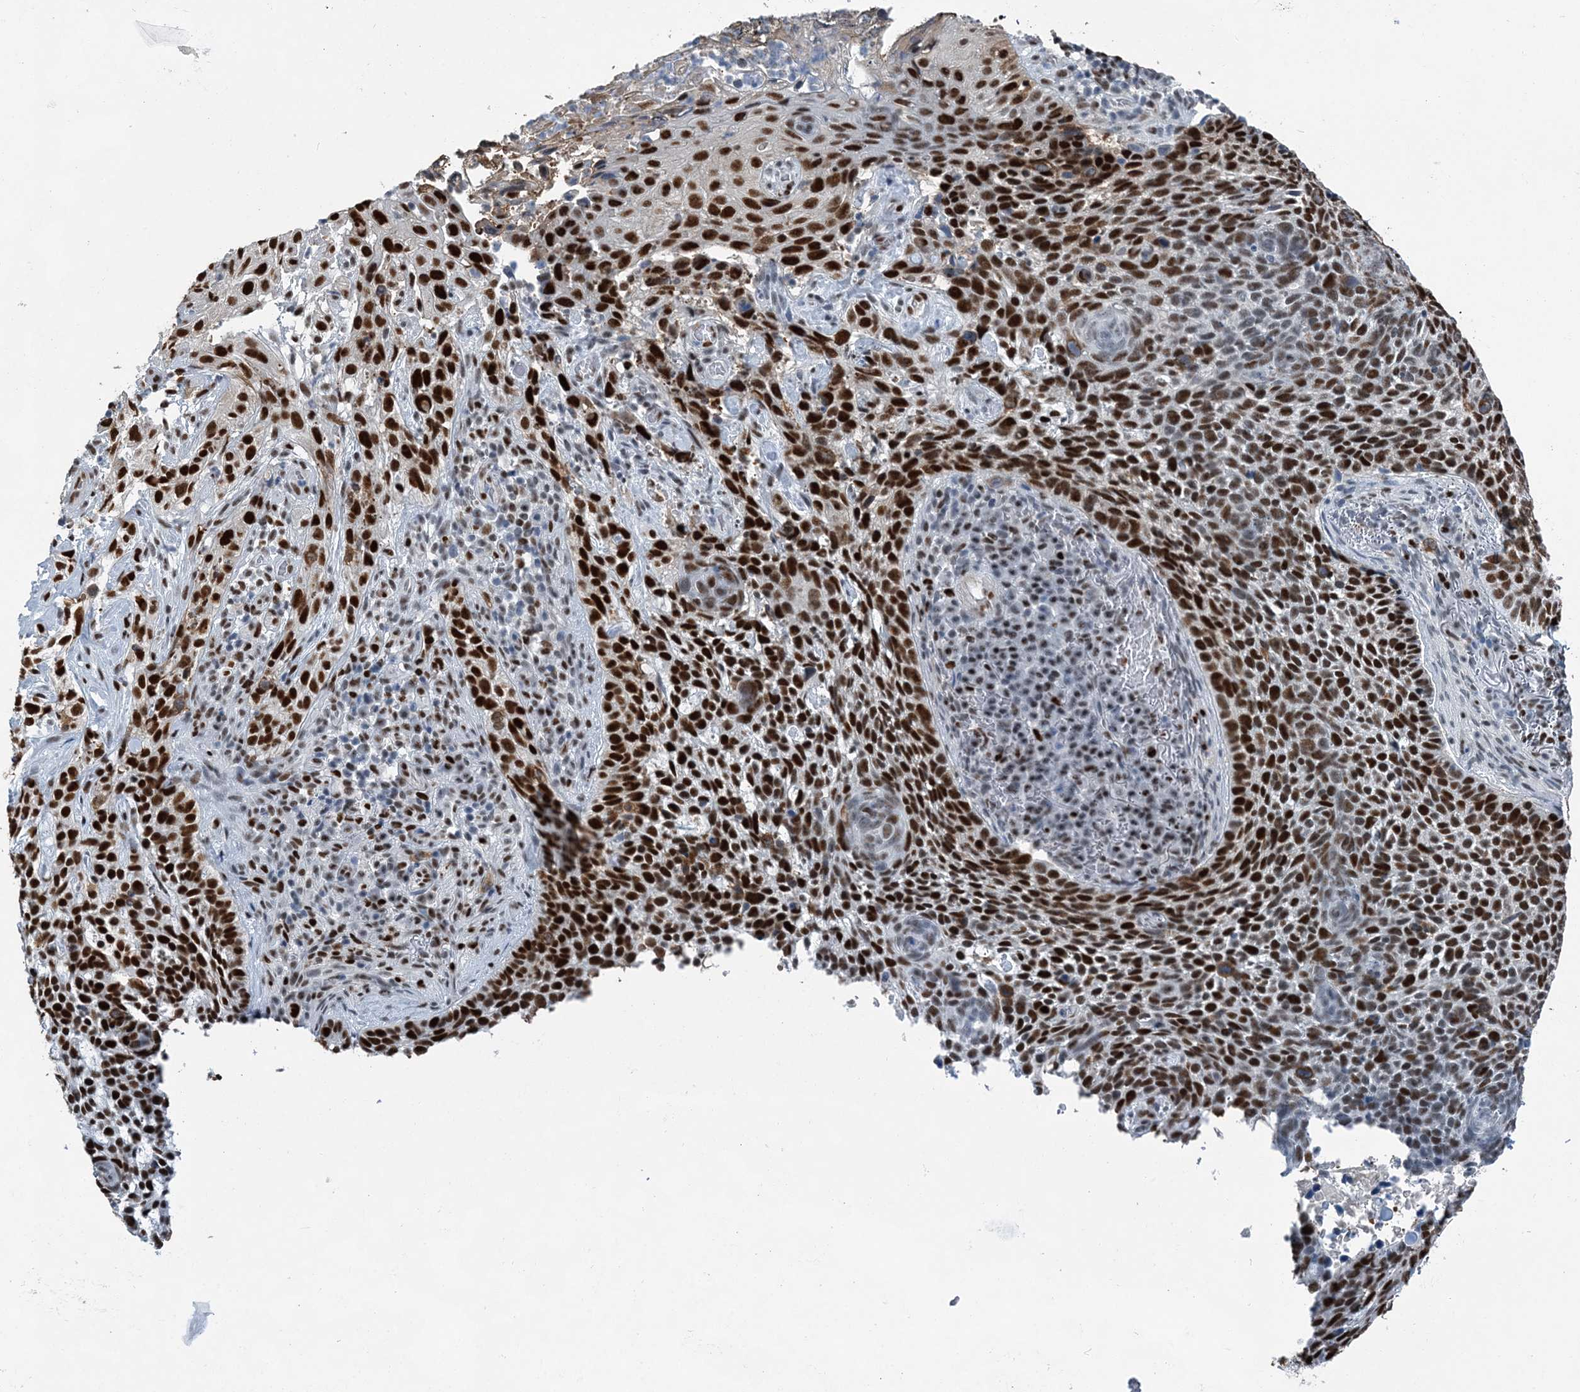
{"staining": {"intensity": "strong", "quantity": ">75%", "location": "nuclear"}, "tissue": "skin cancer", "cell_type": "Tumor cells", "image_type": "cancer", "snomed": [{"axis": "morphology", "description": "Basal cell carcinoma"}, {"axis": "topography", "description": "Skin"}], "caption": "Immunohistochemistry (DAB) staining of human skin basal cell carcinoma demonstrates strong nuclear protein staining in approximately >75% of tumor cells.", "gene": "HAT1", "patient": {"sex": "female", "age": 64}}